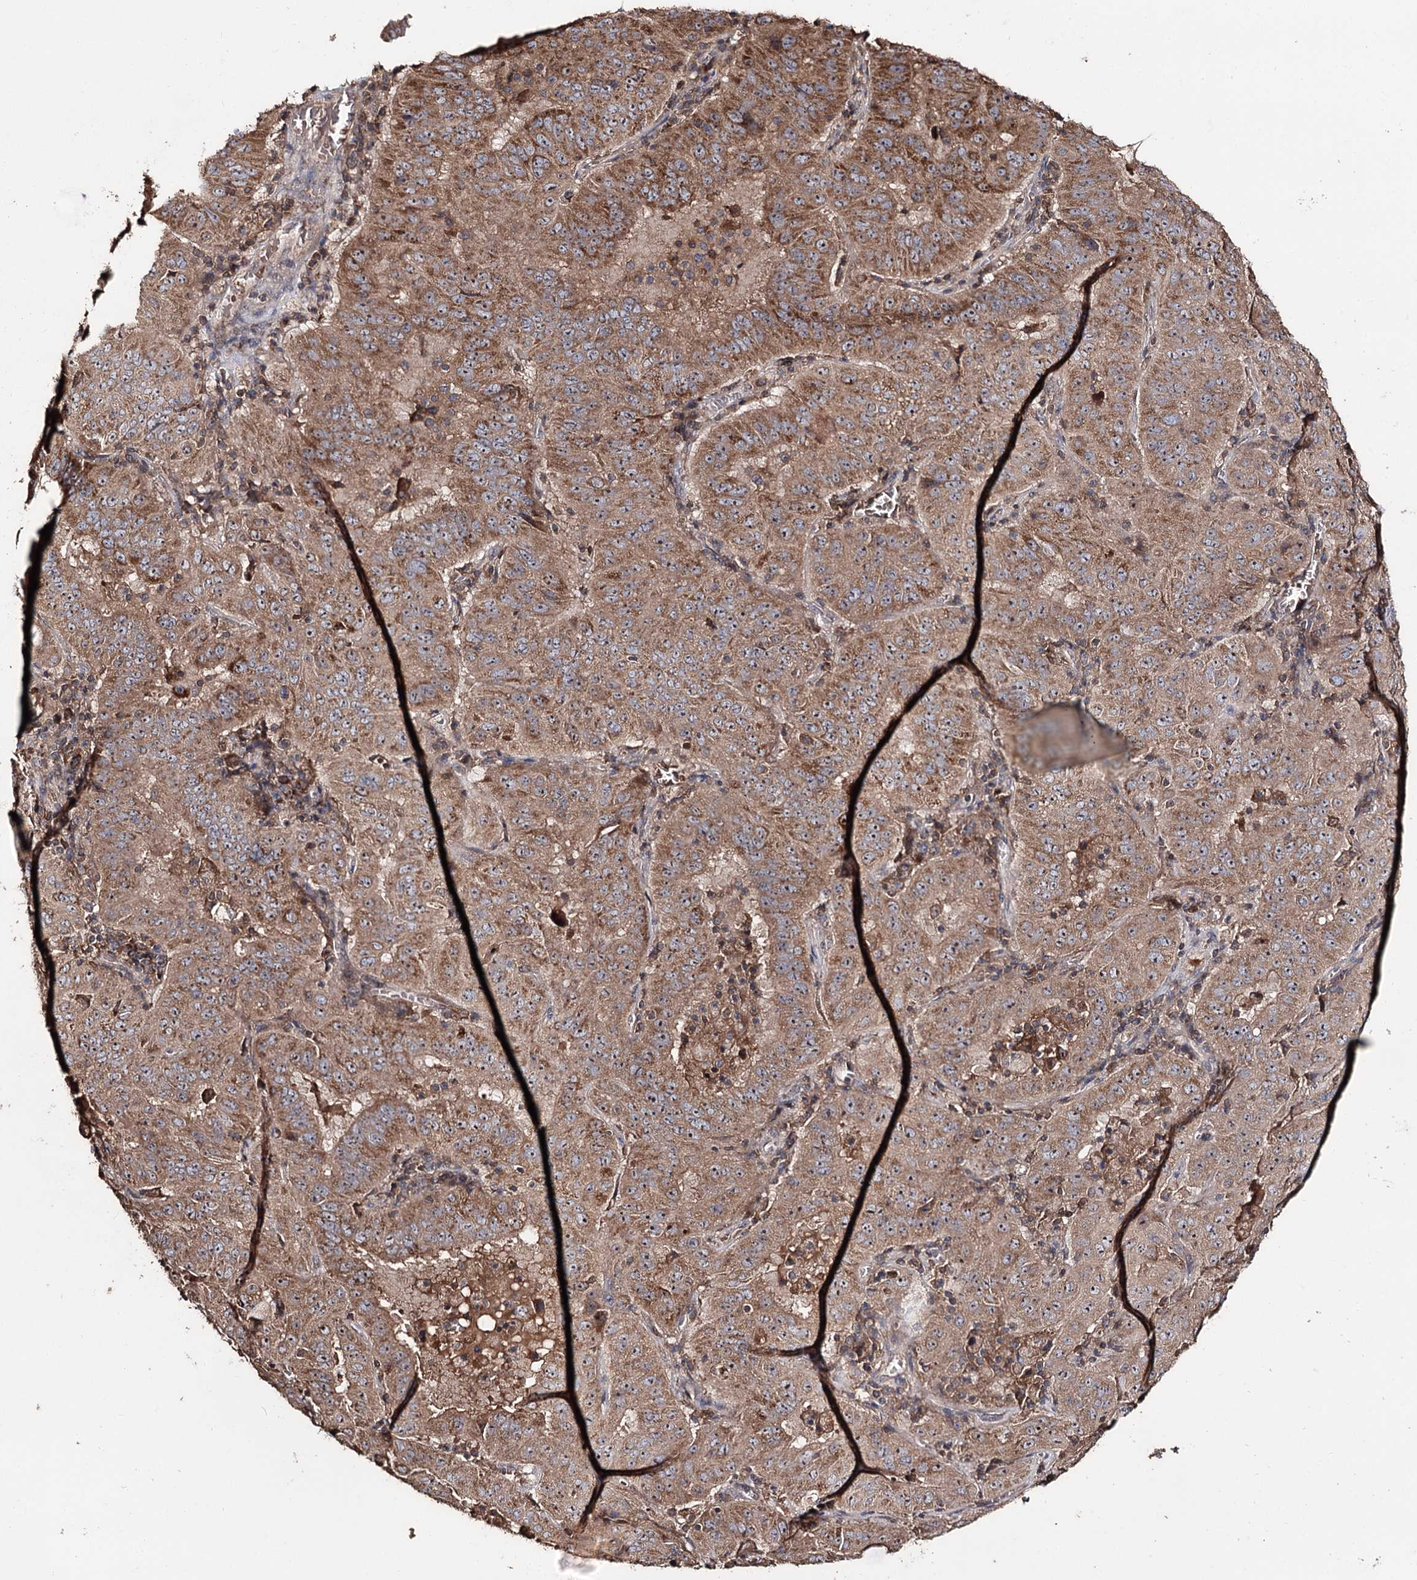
{"staining": {"intensity": "moderate", "quantity": ">75%", "location": "cytoplasmic/membranous,nuclear"}, "tissue": "pancreatic cancer", "cell_type": "Tumor cells", "image_type": "cancer", "snomed": [{"axis": "morphology", "description": "Adenocarcinoma, NOS"}, {"axis": "topography", "description": "Pancreas"}], "caption": "Immunohistochemical staining of pancreatic cancer reveals medium levels of moderate cytoplasmic/membranous and nuclear positivity in about >75% of tumor cells.", "gene": "FAM53B", "patient": {"sex": "male", "age": 63}}